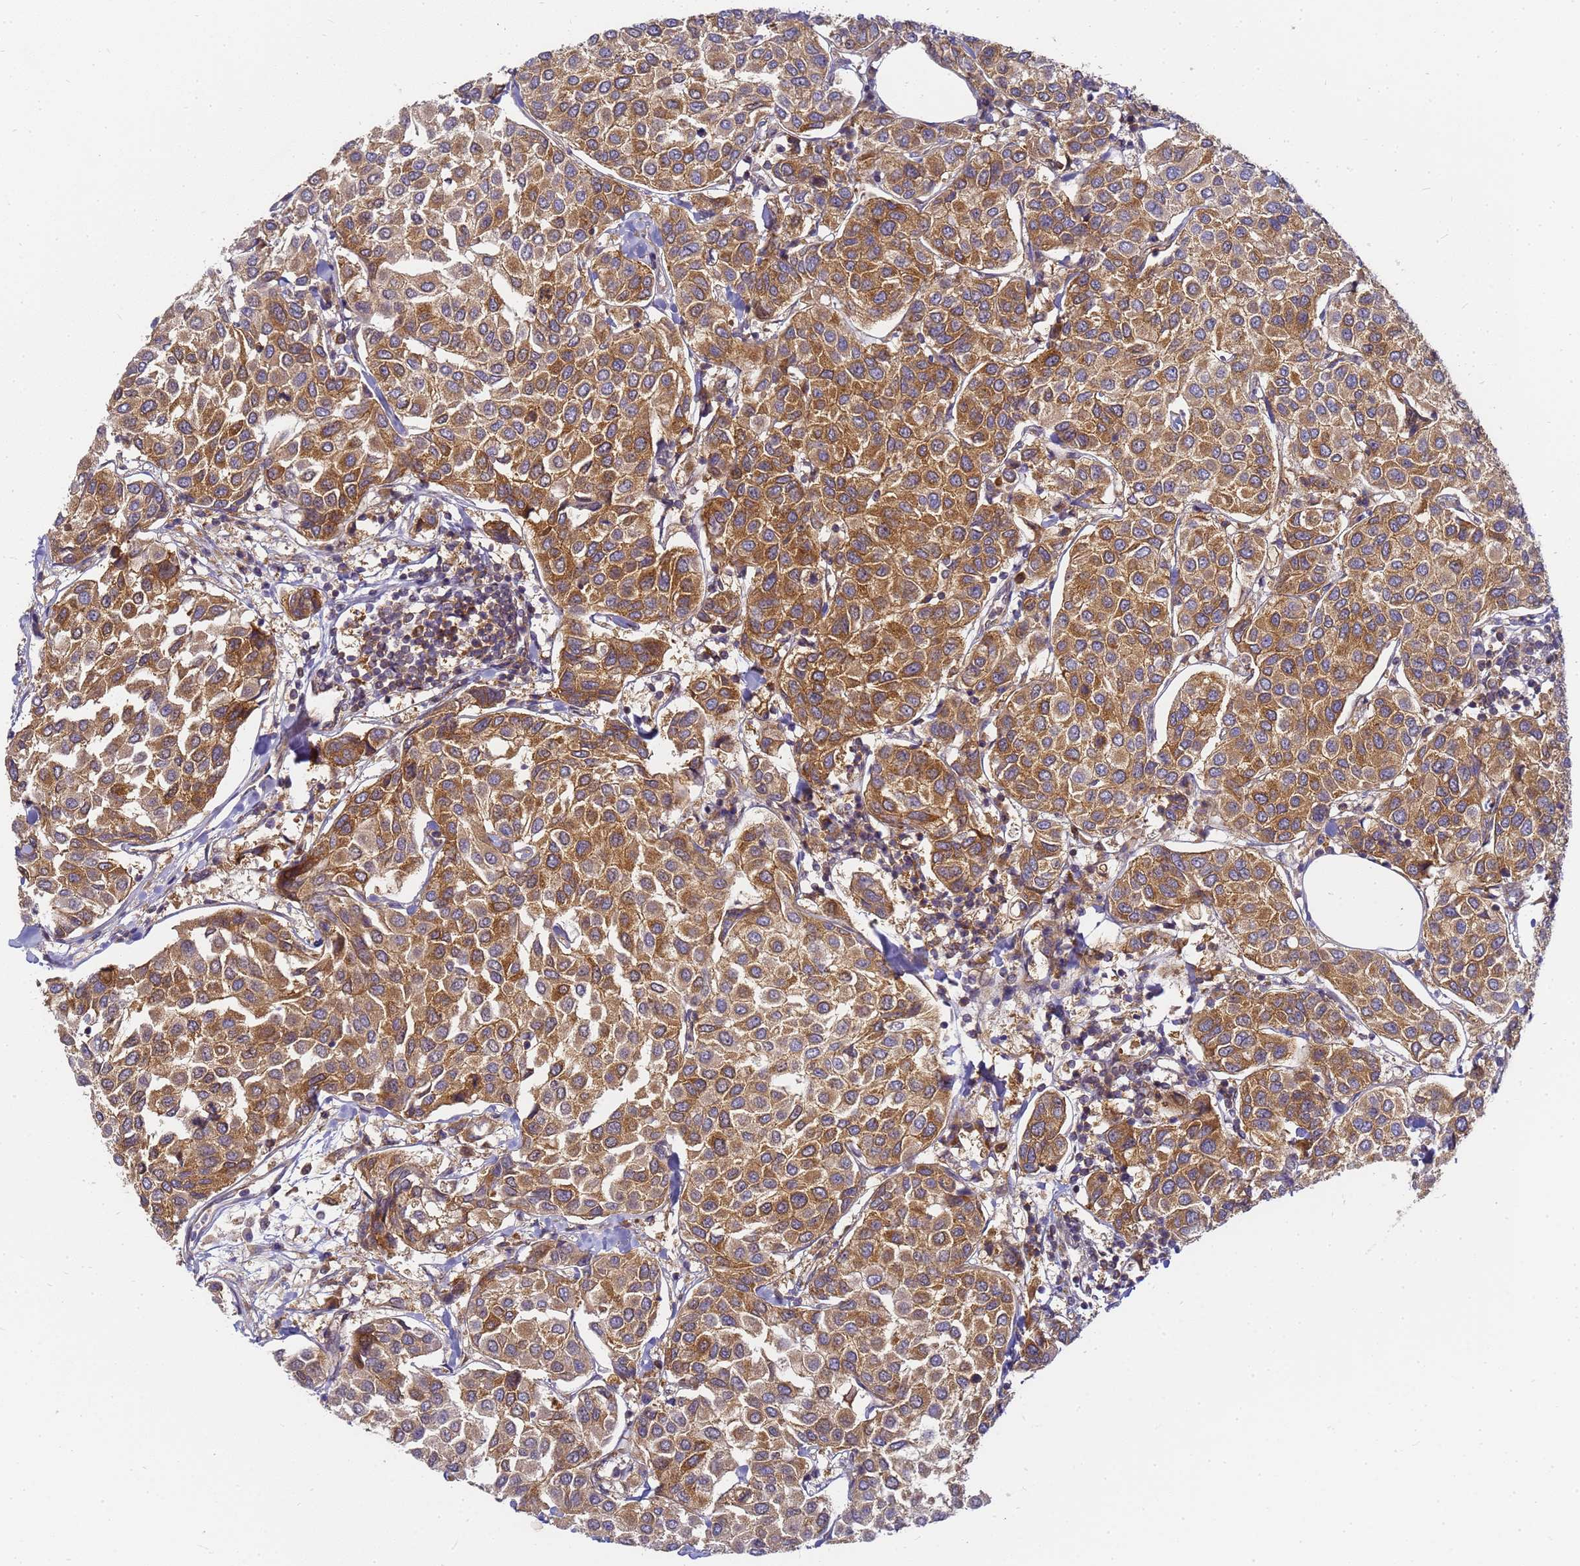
{"staining": {"intensity": "moderate", "quantity": ">75%", "location": "cytoplasmic/membranous"}, "tissue": "breast cancer", "cell_type": "Tumor cells", "image_type": "cancer", "snomed": [{"axis": "morphology", "description": "Duct carcinoma"}, {"axis": "topography", "description": "Breast"}], "caption": "Immunohistochemical staining of human breast cancer displays medium levels of moderate cytoplasmic/membranous protein staining in approximately >75% of tumor cells.", "gene": "CHM", "patient": {"sex": "female", "age": 55}}